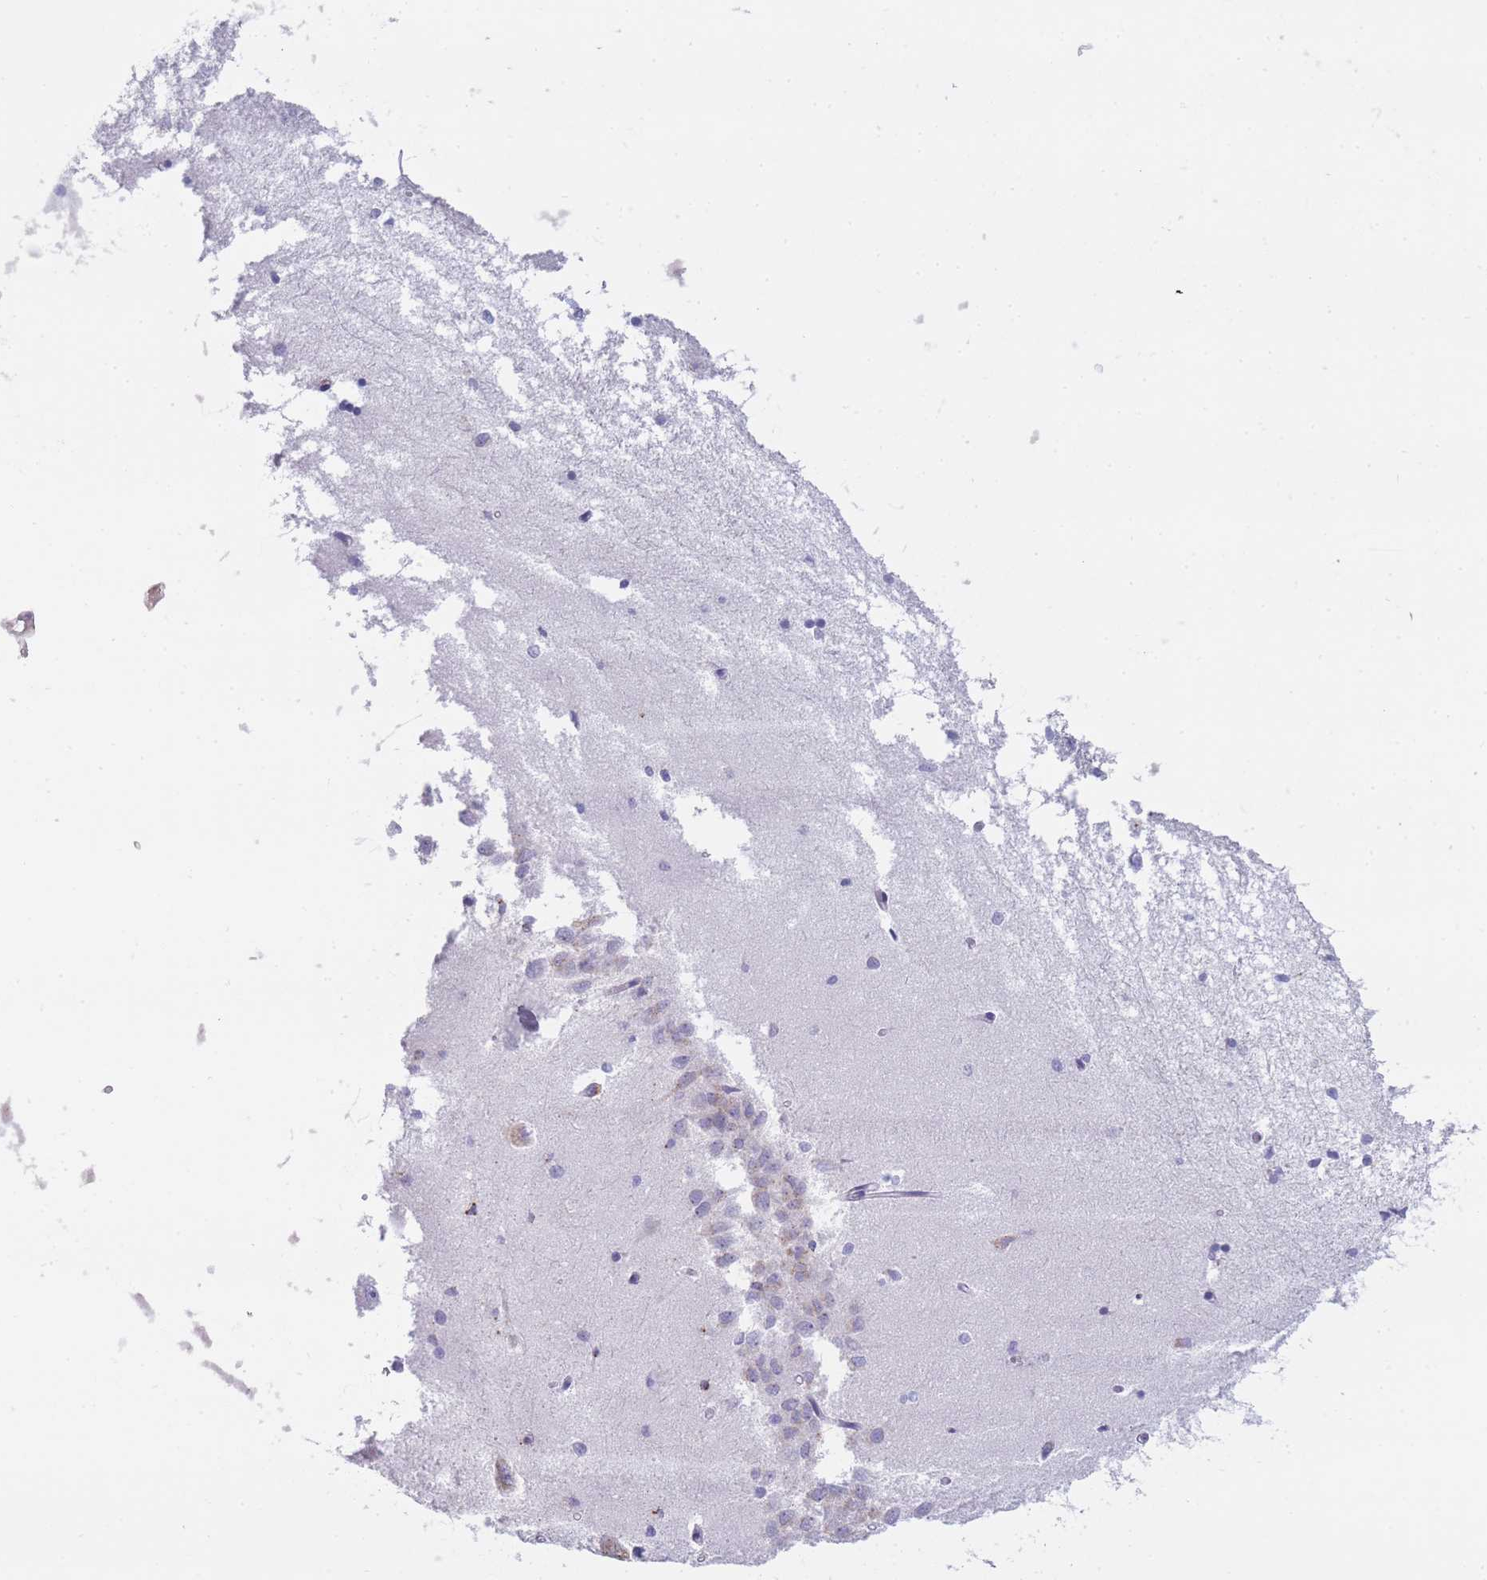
{"staining": {"intensity": "weak", "quantity": "<25%", "location": "cytoplasmic/membranous"}, "tissue": "hippocampus", "cell_type": "Glial cells", "image_type": "normal", "snomed": [{"axis": "morphology", "description": "Normal tissue, NOS"}, {"axis": "topography", "description": "Hippocampus"}], "caption": "Hippocampus was stained to show a protein in brown. There is no significant expression in glial cells.", "gene": "GAA", "patient": {"sex": "male", "age": 45}}